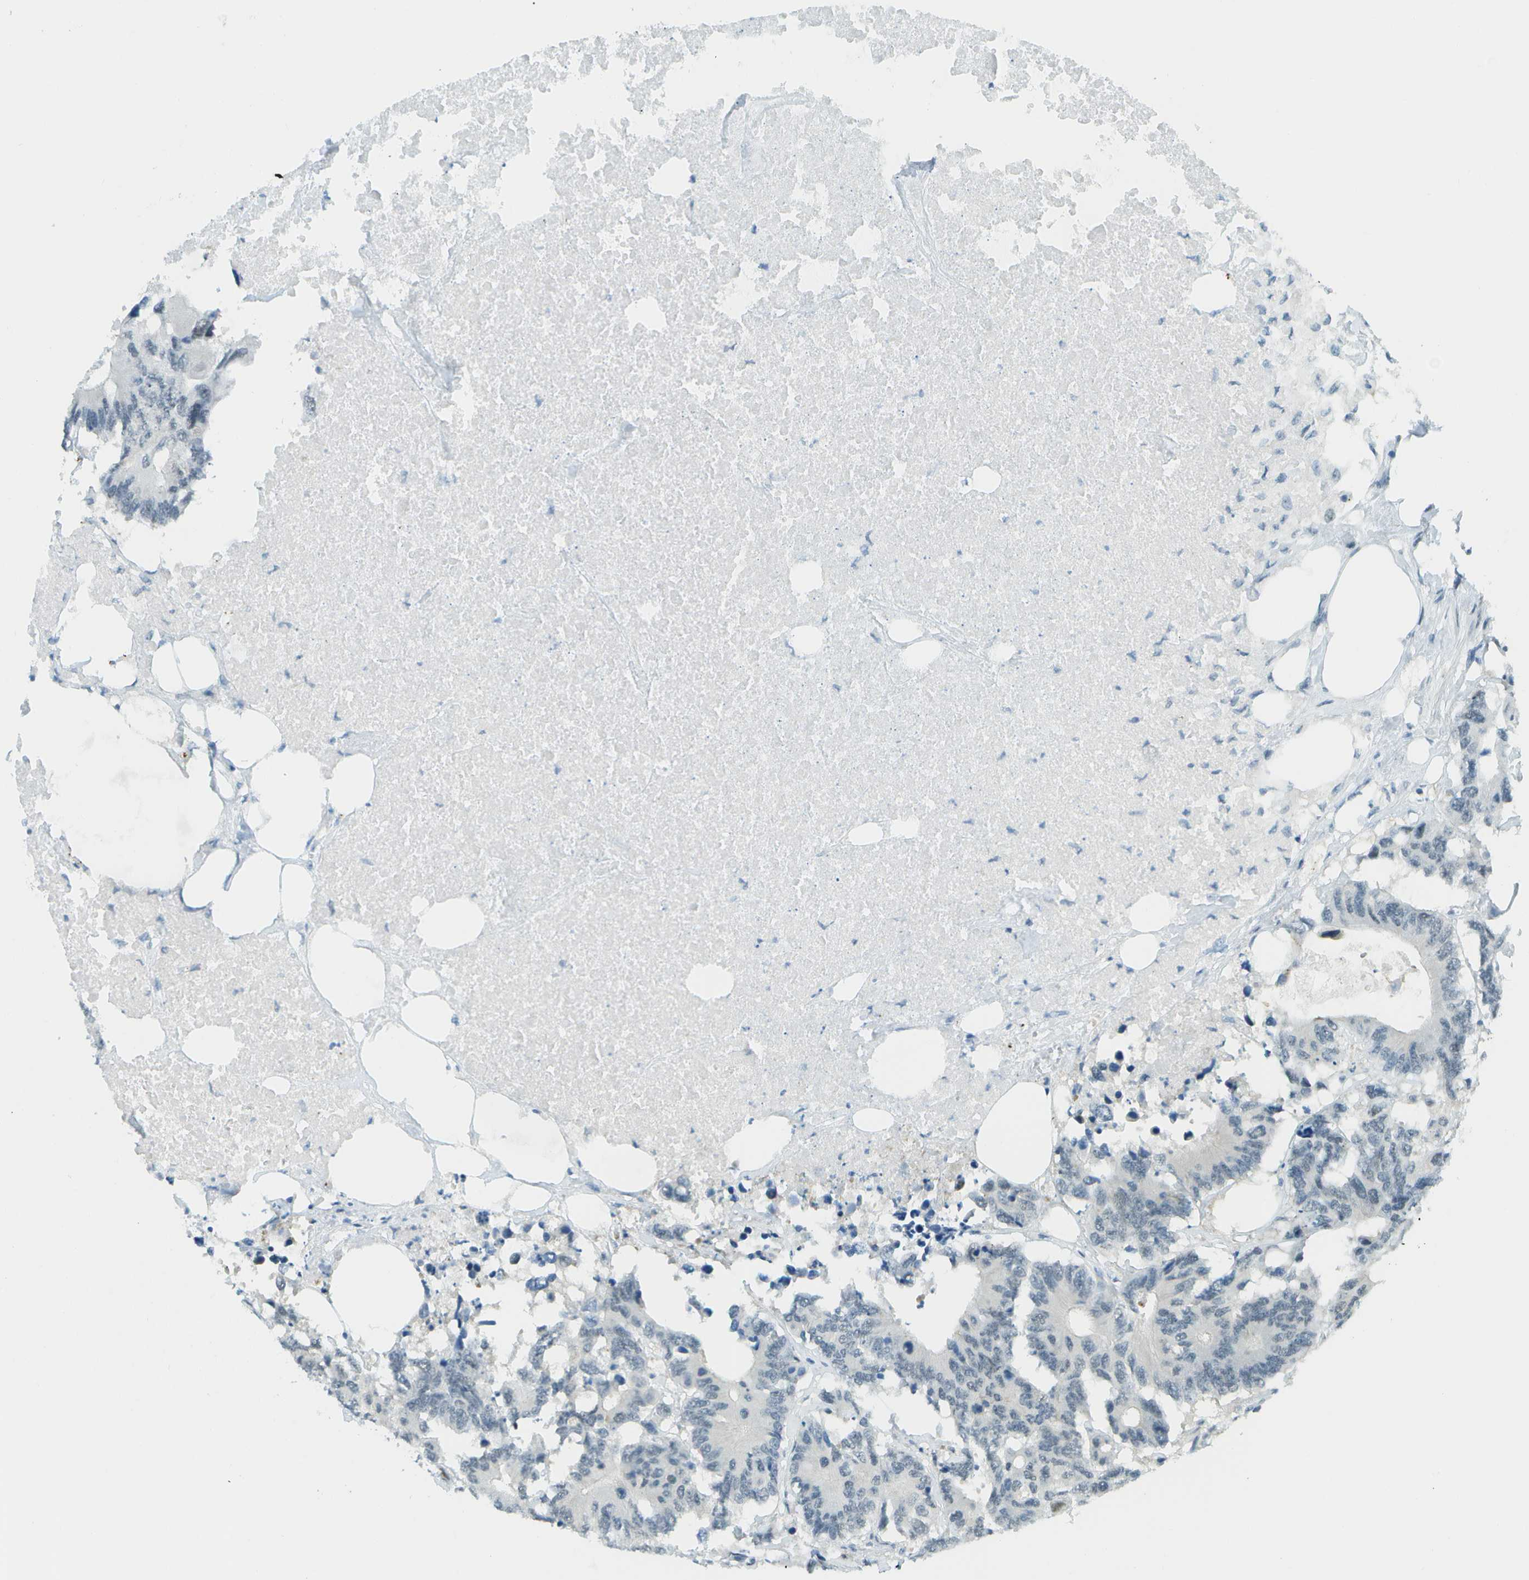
{"staining": {"intensity": "negative", "quantity": "none", "location": "none"}, "tissue": "colorectal cancer", "cell_type": "Tumor cells", "image_type": "cancer", "snomed": [{"axis": "morphology", "description": "Adenocarcinoma, NOS"}, {"axis": "topography", "description": "Colon"}], "caption": "Tumor cells are negative for protein expression in human colorectal cancer.", "gene": "NEK11", "patient": {"sex": "male", "age": 71}}